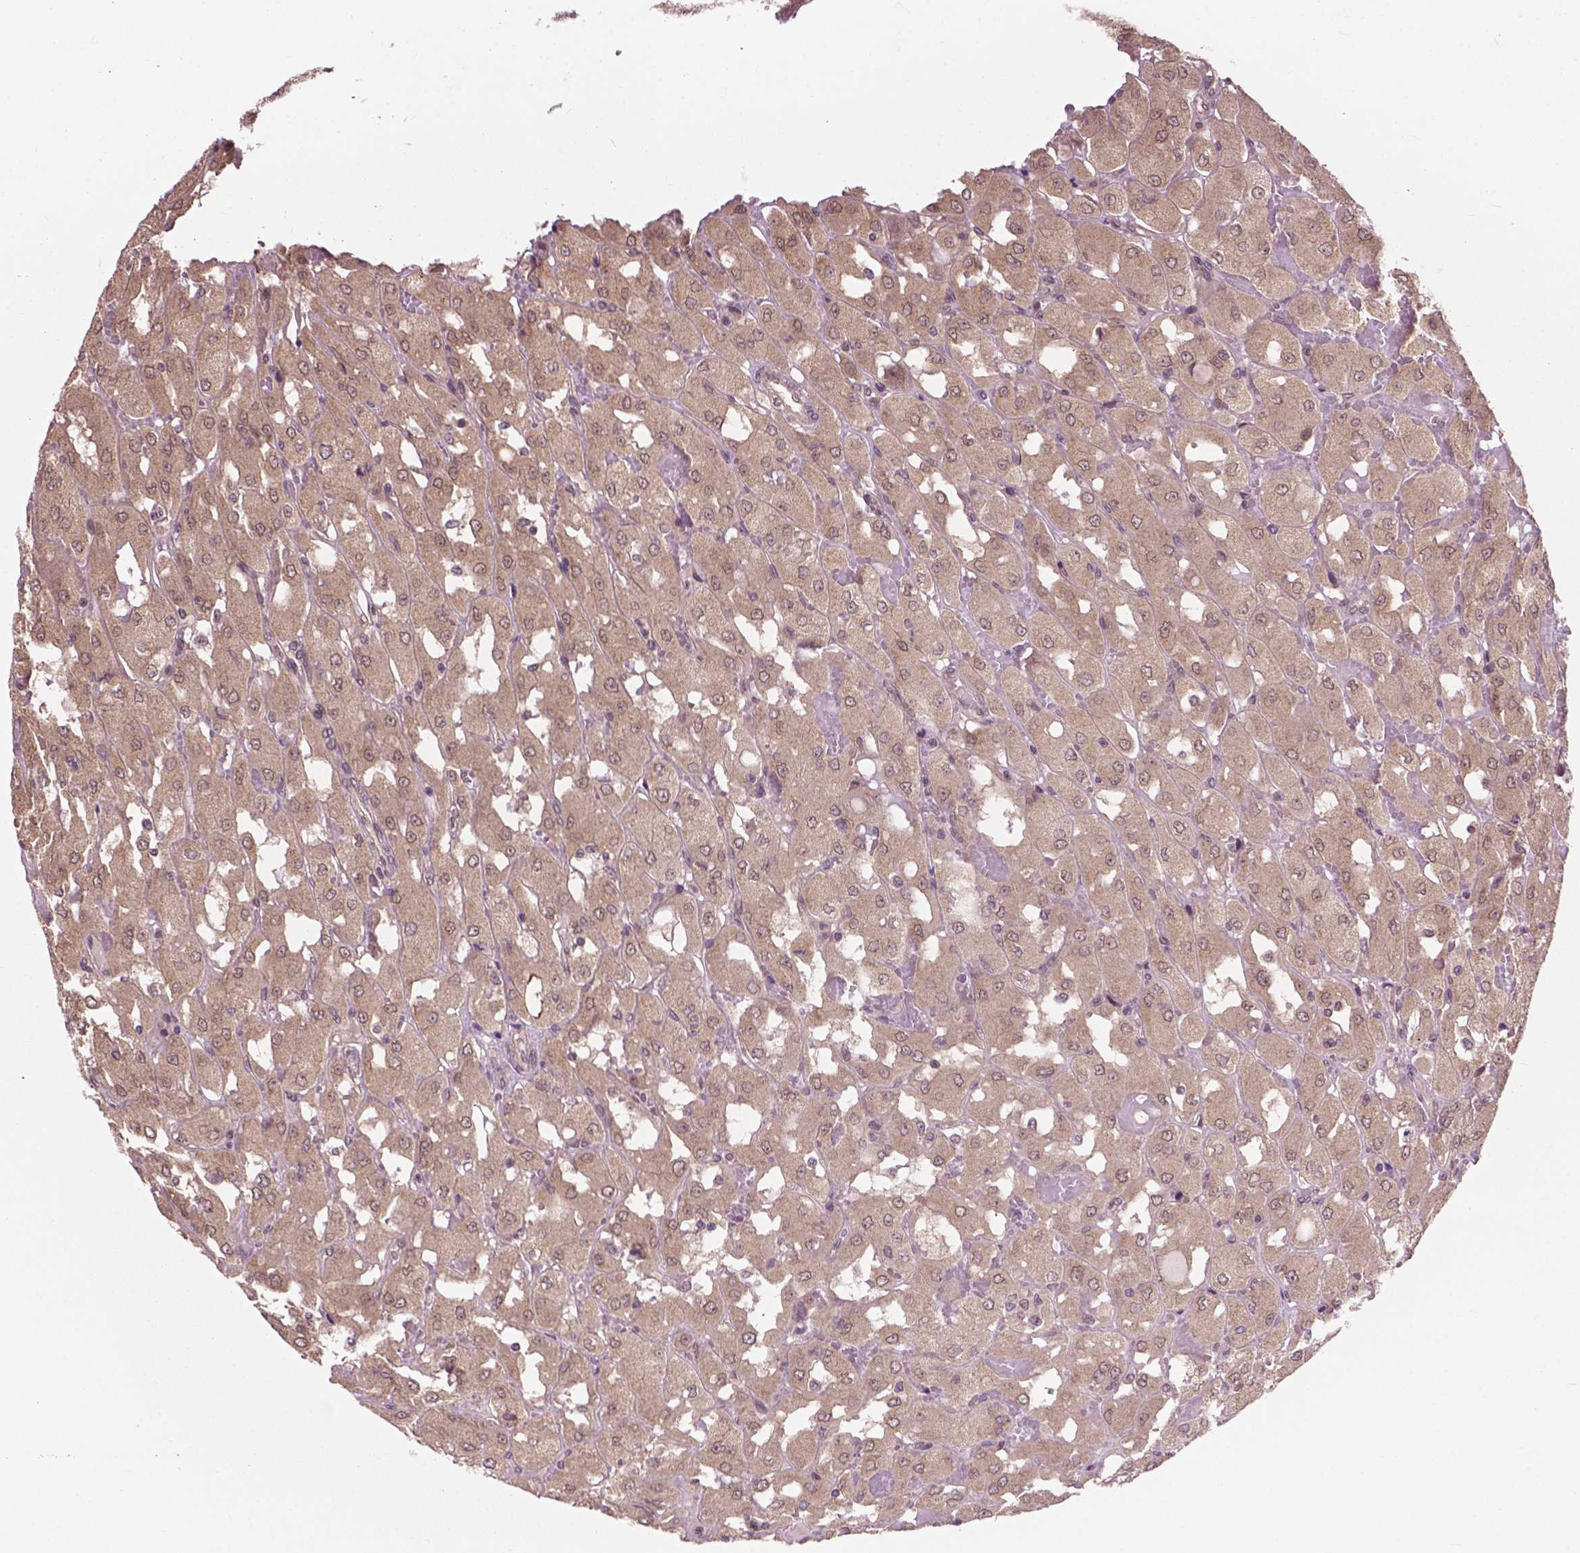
{"staining": {"intensity": "weak", "quantity": ">75%", "location": "cytoplasmic/membranous"}, "tissue": "renal cancer", "cell_type": "Tumor cells", "image_type": "cancer", "snomed": [{"axis": "morphology", "description": "Adenocarcinoma, NOS"}, {"axis": "topography", "description": "Kidney"}], "caption": "Human adenocarcinoma (renal) stained for a protein (brown) exhibits weak cytoplasmic/membranous positive staining in approximately >75% of tumor cells.", "gene": "PPP1CB", "patient": {"sex": "male", "age": 72}}